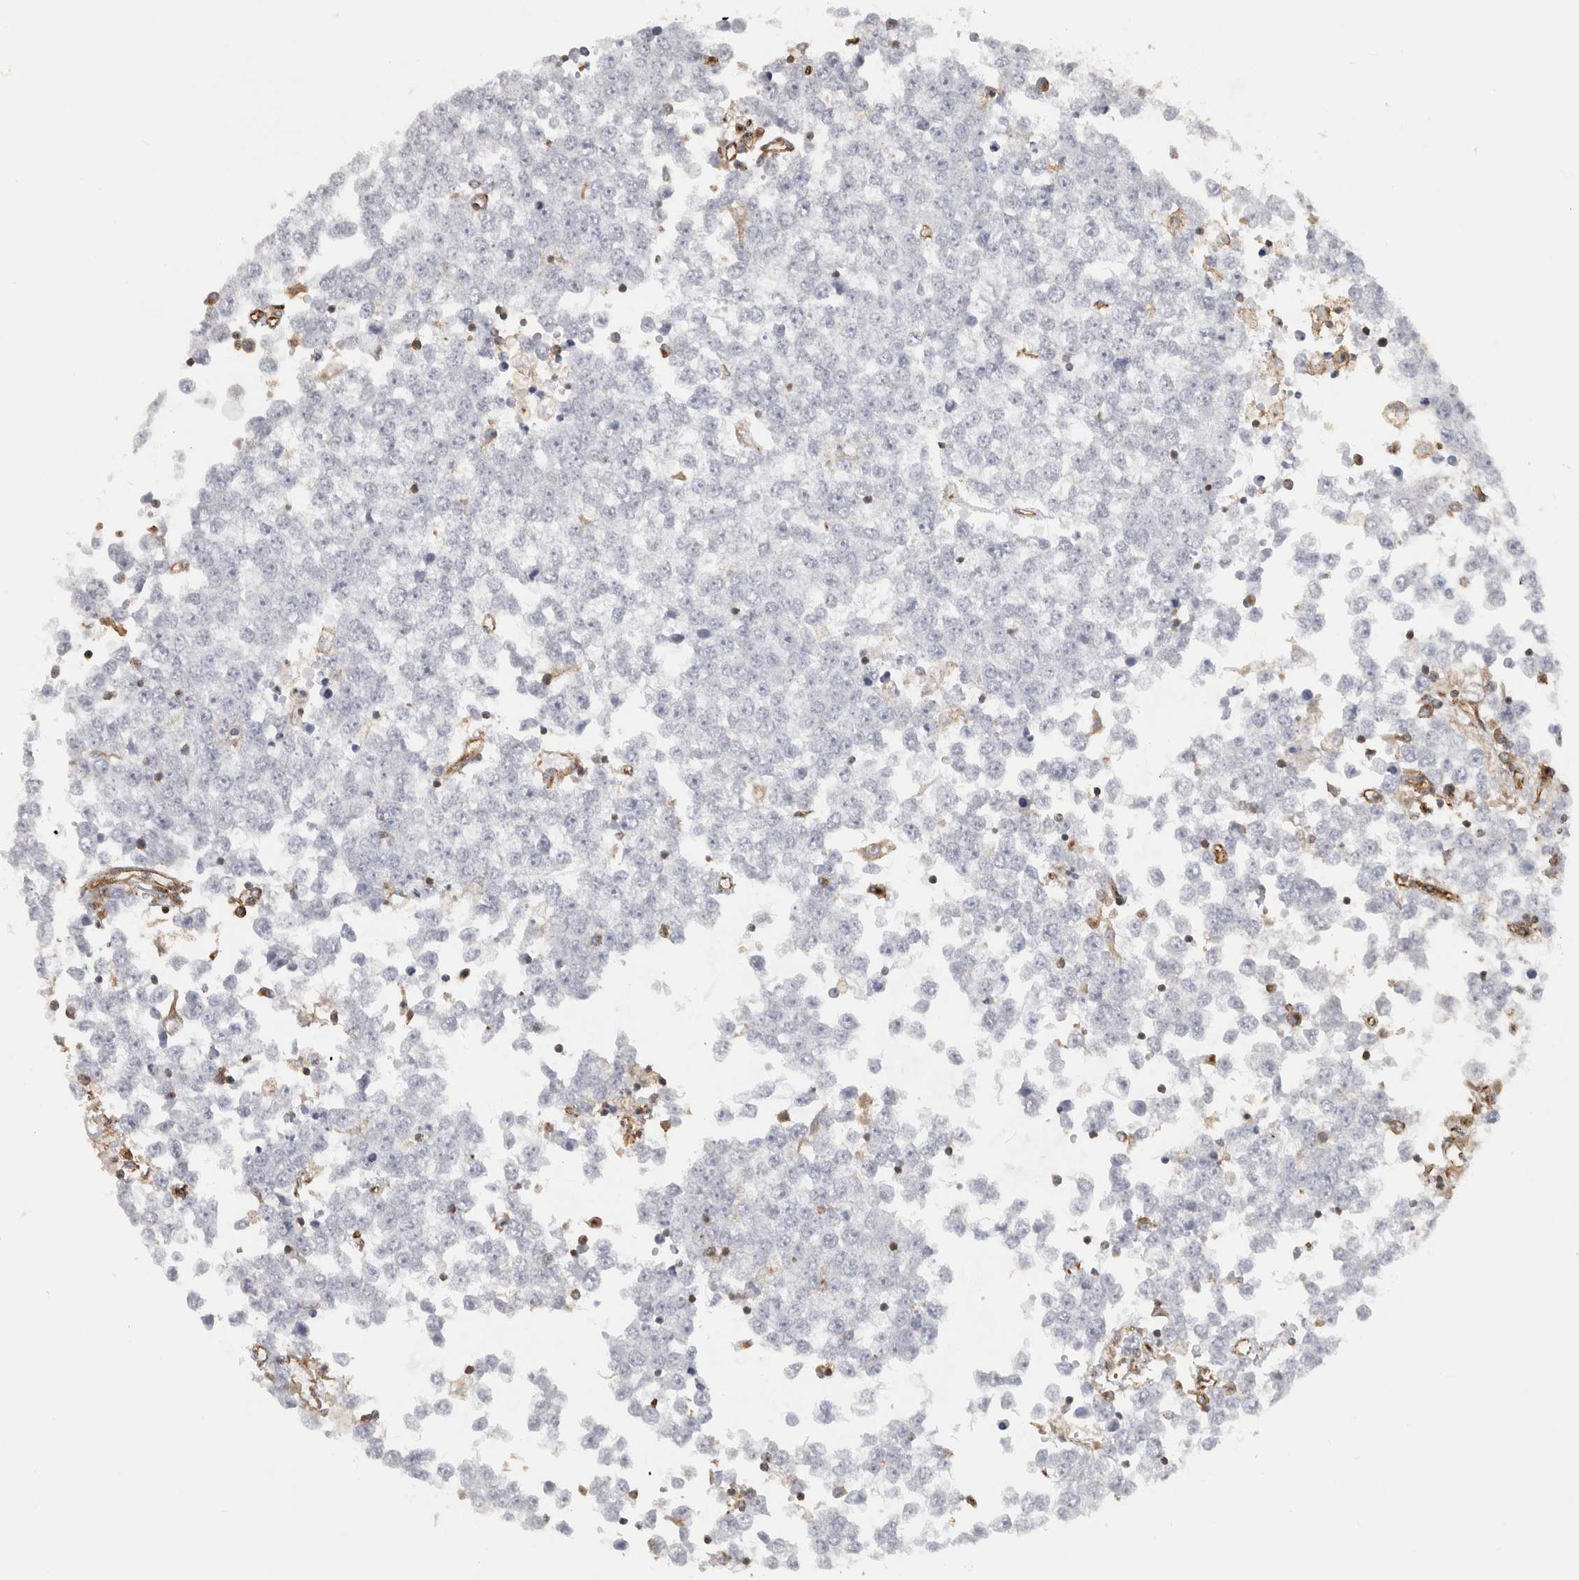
{"staining": {"intensity": "negative", "quantity": "none", "location": "none"}, "tissue": "testis cancer", "cell_type": "Tumor cells", "image_type": "cancer", "snomed": [{"axis": "morphology", "description": "Seminoma, NOS"}, {"axis": "topography", "description": "Testis"}], "caption": "Testis cancer (seminoma) was stained to show a protein in brown. There is no significant positivity in tumor cells.", "gene": "HLA-E", "patient": {"sex": "male", "age": 65}}